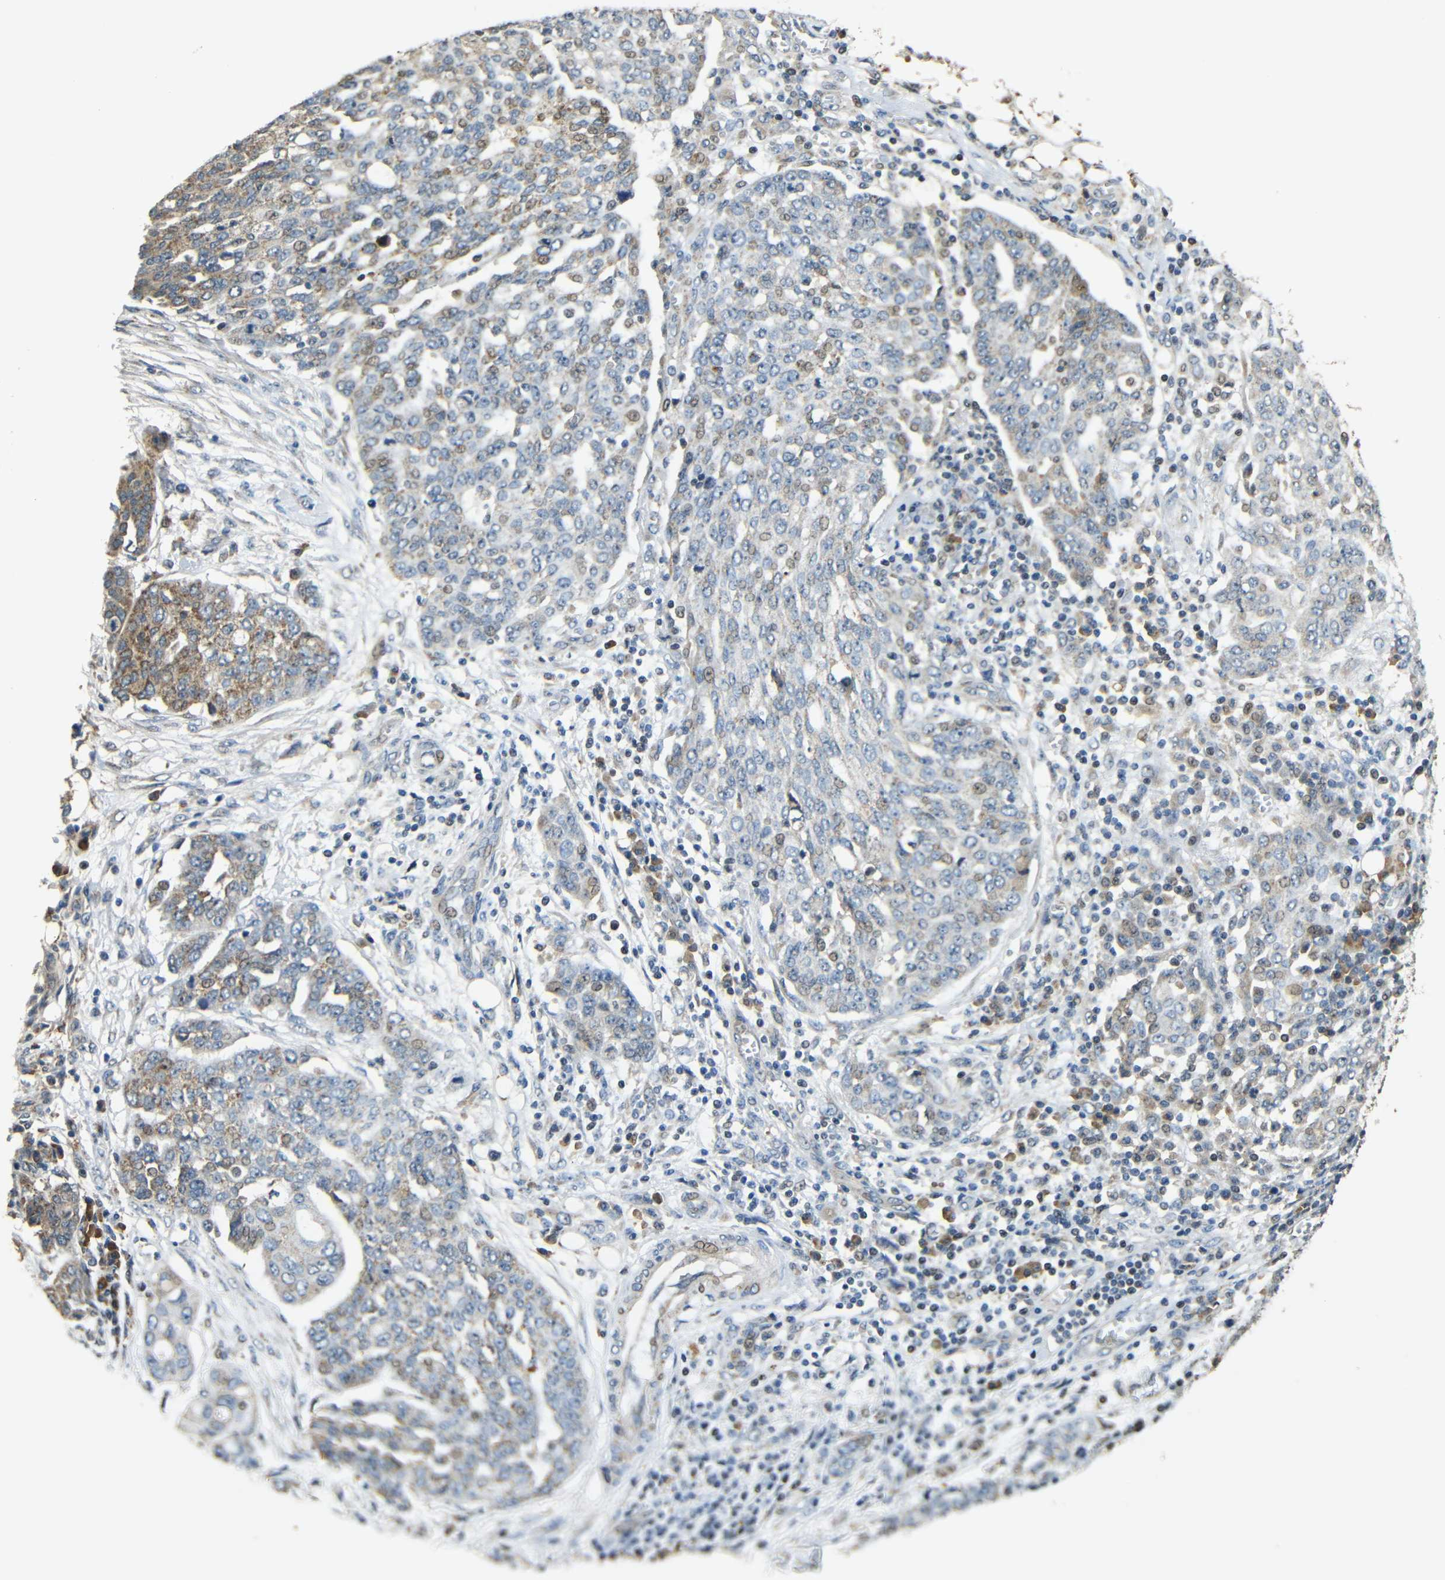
{"staining": {"intensity": "moderate", "quantity": "<25%", "location": "cytoplasmic/membranous"}, "tissue": "ovarian cancer", "cell_type": "Tumor cells", "image_type": "cancer", "snomed": [{"axis": "morphology", "description": "Cystadenocarcinoma, serous, NOS"}, {"axis": "topography", "description": "Soft tissue"}, {"axis": "topography", "description": "Ovary"}], "caption": "Immunohistochemistry (IHC) histopathology image of human ovarian cancer stained for a protein (brown), which displays low levels of moderate cytoplasmic/membranous positivity in approximately <25% of tumor cells.", "gene": "KAZALD1", "patient": {"sex": "female", "age": 57}}